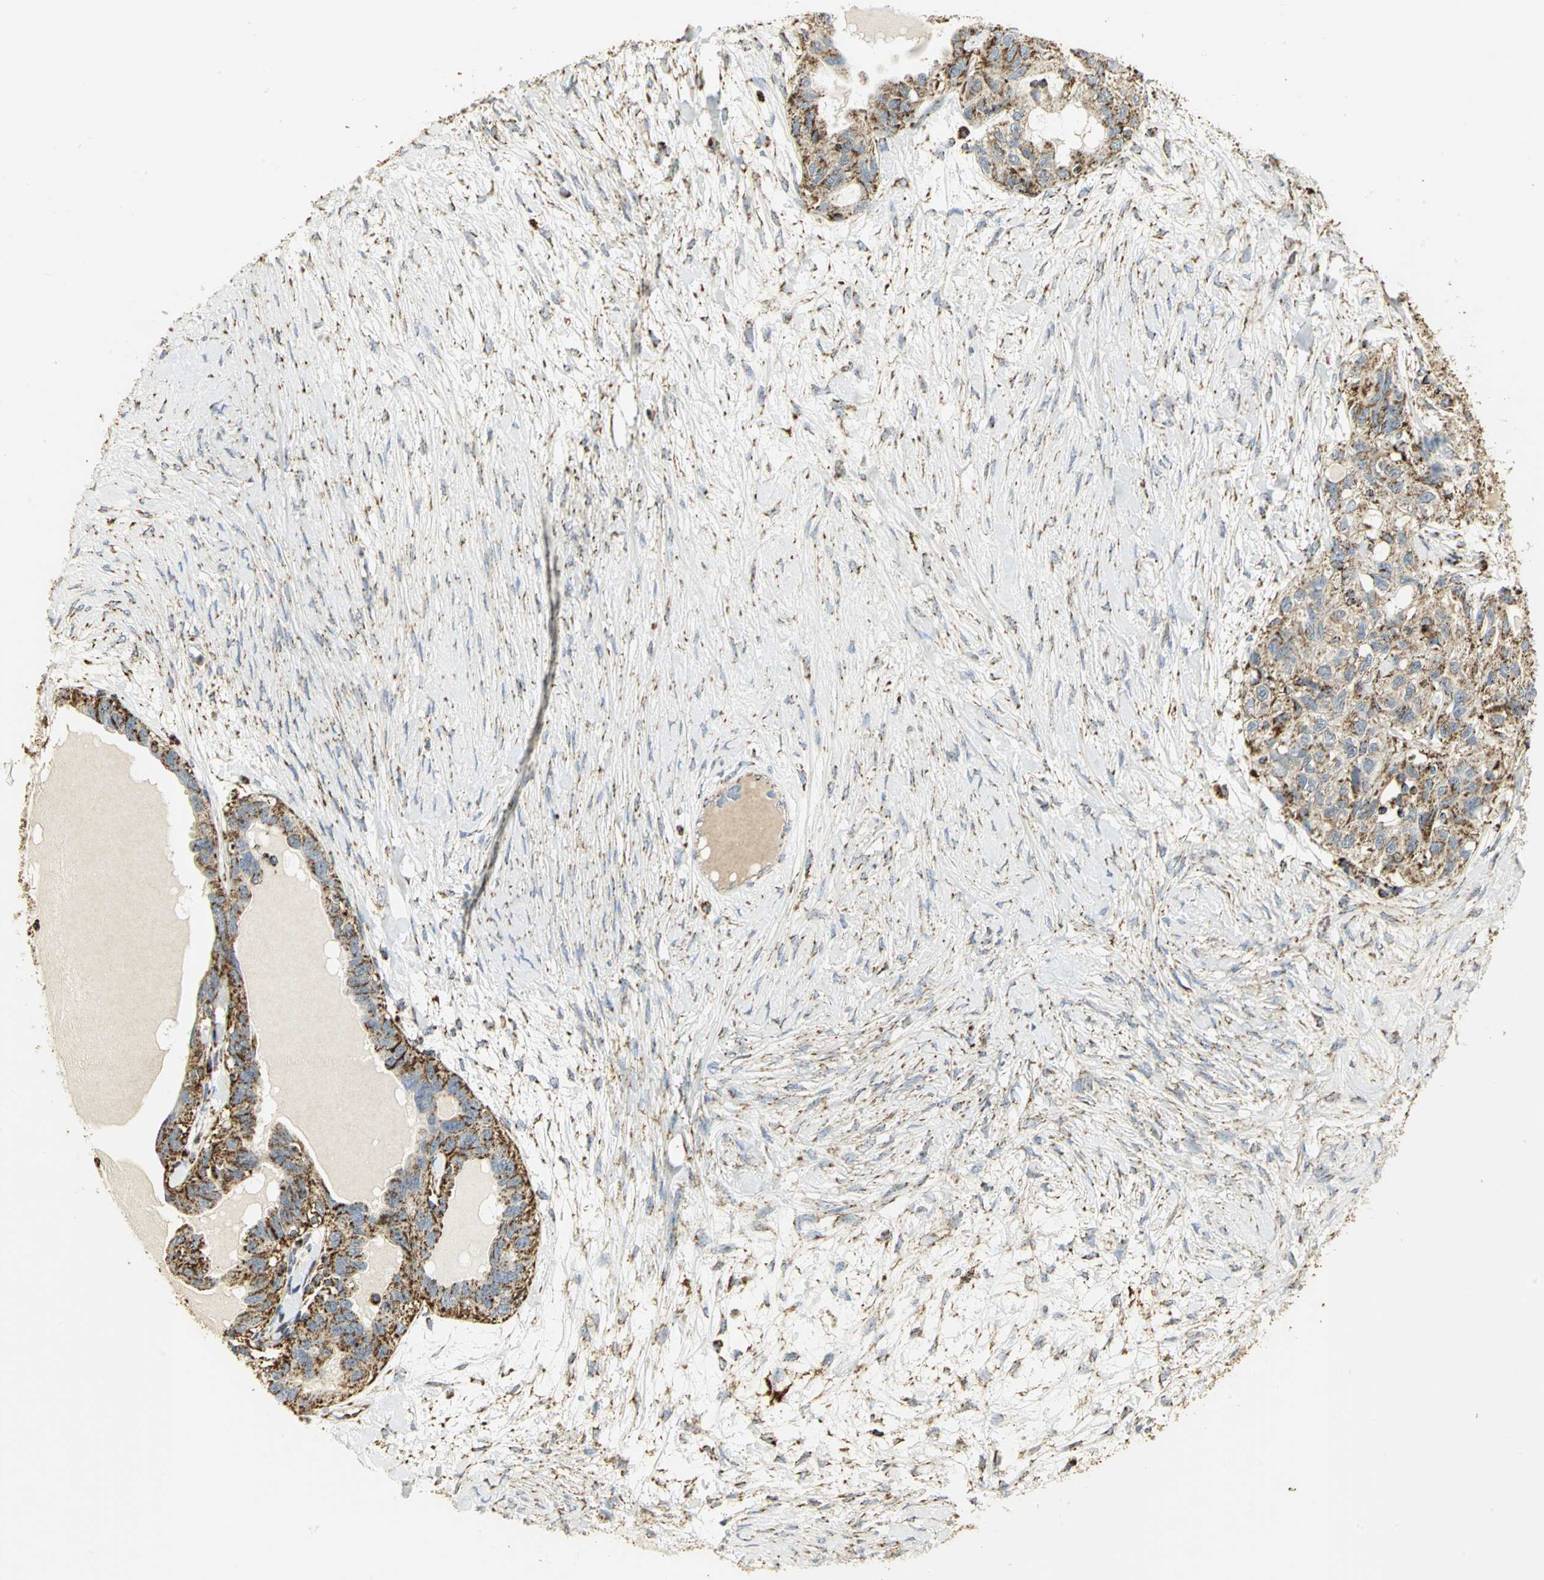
{"staining": {"intensity": "strong", "quantity": ">75%", "location": "cytoplasmic/membranous"}, "tissue": "ovarian cancer", "cell_type": "Tumor cells", "image_type": "cancer", "snomed": [{"axis": "morphology", "description": "Cystadenocarcinoma, serous, NOS"}, {"axis": "topography", "description": "Ovary"}], "caption": "Immunohistochemistry of ovarian cancer (serous cystadenocarcinoma) exhibits high levels of strong cytoplasmic/membranous staining in approximately >75% of tumor cells.", "gene": "VDAC1", "patient": {"sex": "female", "age": 82}}